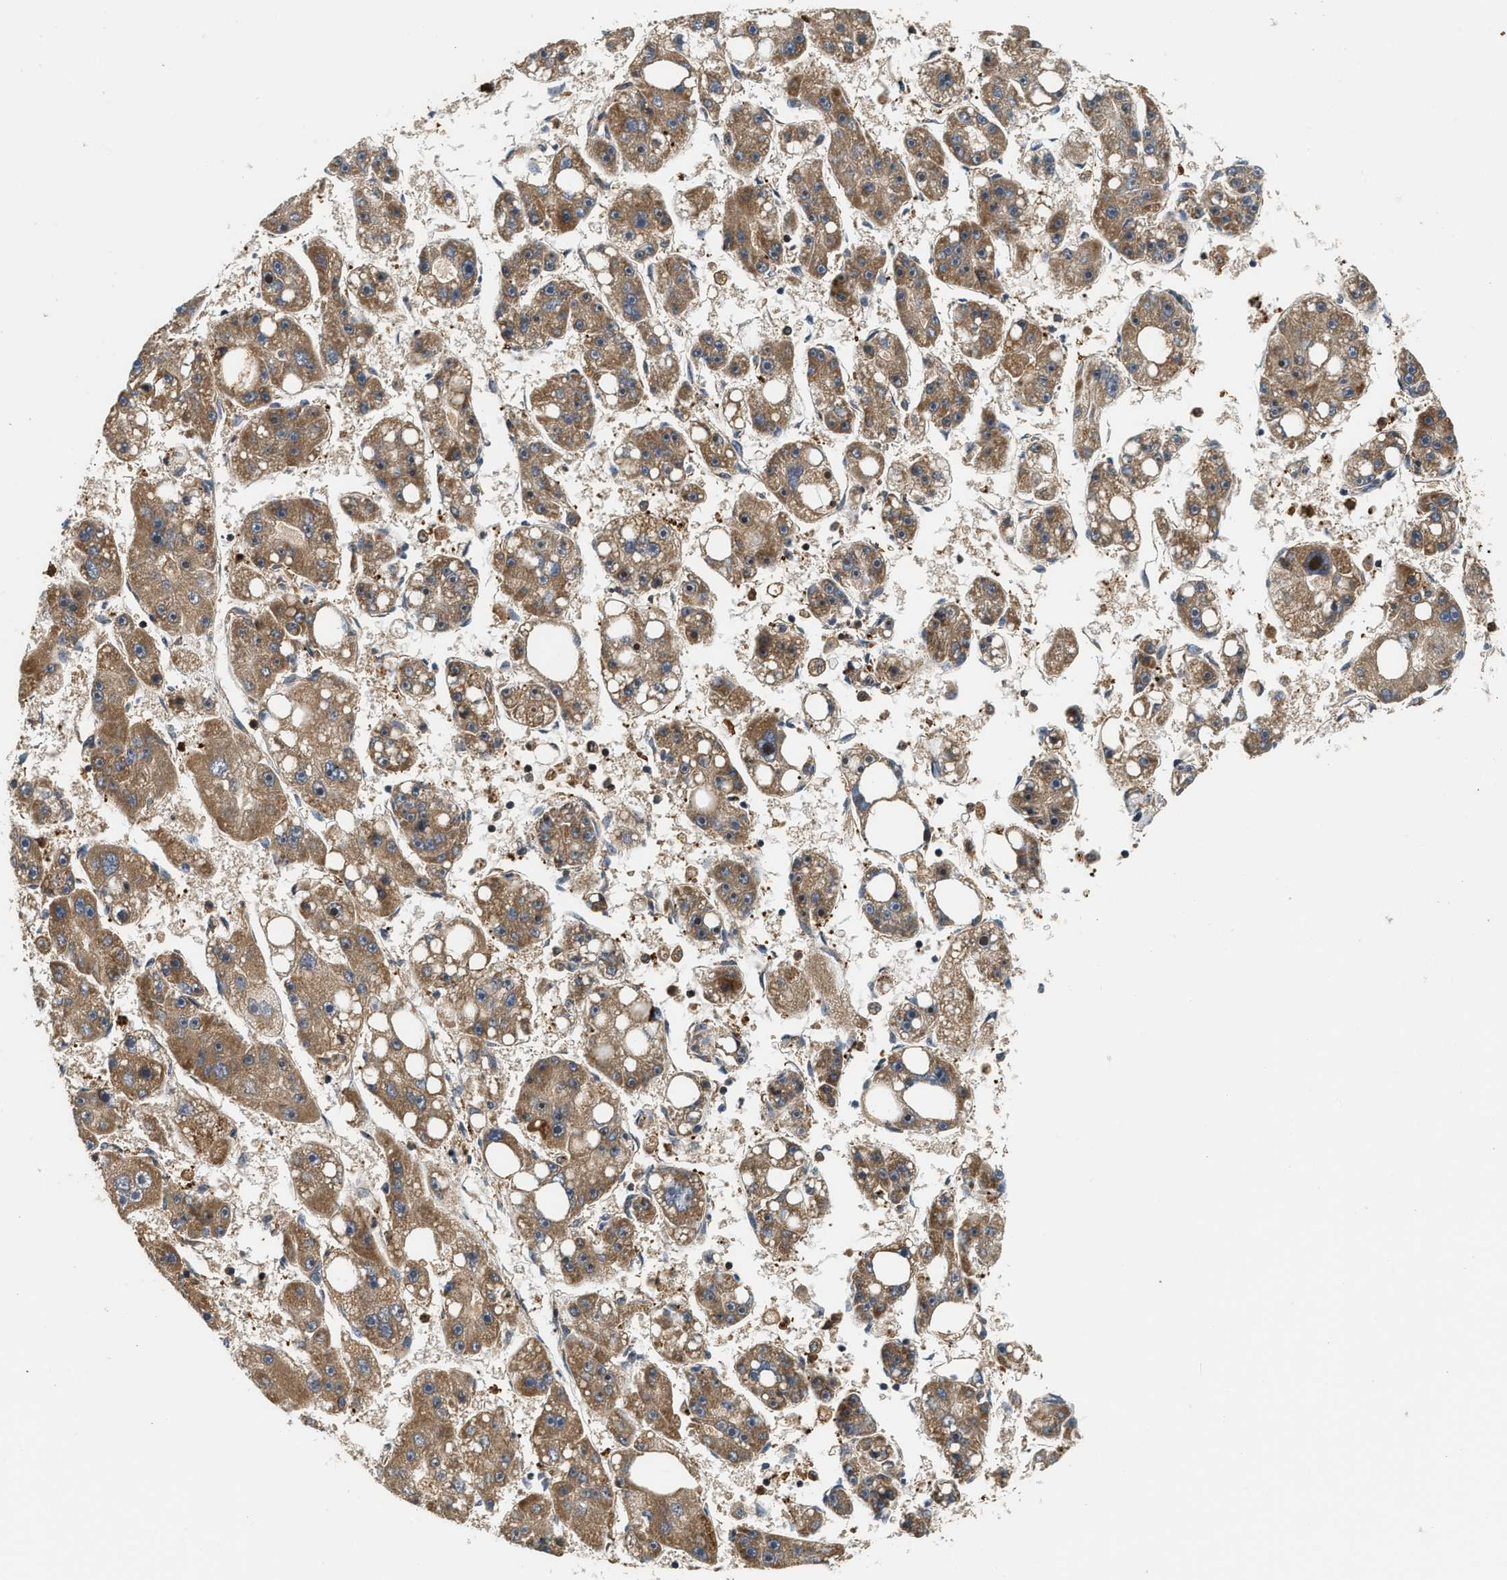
{"staining": {"intensity": "moderate", "quantity": ">75%", "location": "cytoplasmic/membranous"}, "tissue": "liver cancer", "cell_type": "Tumor cells", "image_type": "cancer", "snomed": [{"axis": "morphology", "description": "Carcinoma, Hepatocellular, NOS"}, {"axis": "topography", "description": "Liver"}], "caption": "Liver hepatocellular carcinoma stained with IHC shows moderate cytoplasmic/membranous positivity in about >75% of tumor cells.", "gene": "SNX5", "patient": {"sex": "female", "age": 61}}